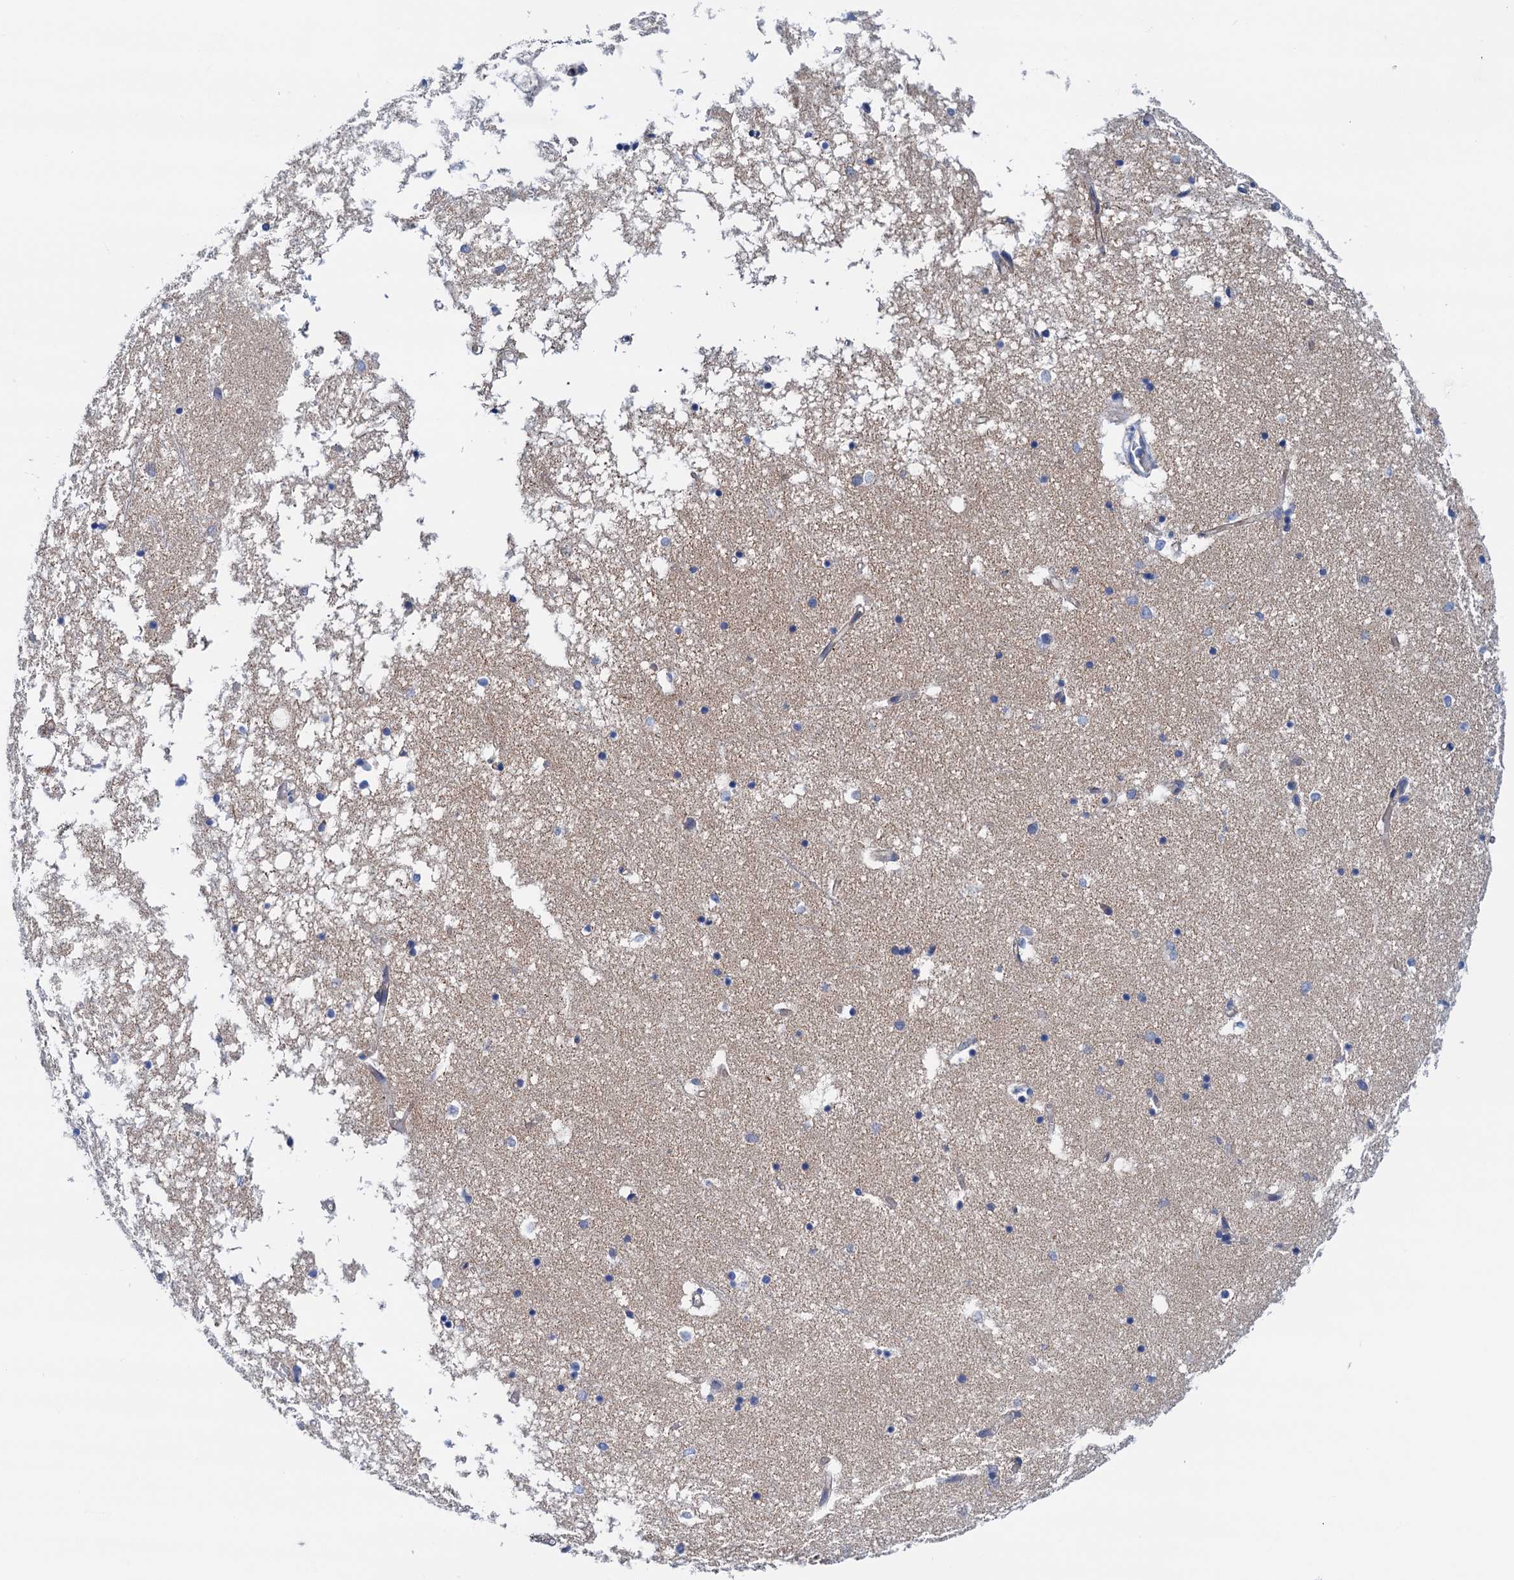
{"staining": {"intensity": "negative", "quantity": "none", "location": "none"}, "tissue": "hippocampus", "cell_type": "Glial cells", "image_type": "normal", "snomed": [{"axis": "morphology", "description": "Normal tissue, NOS"}, {"axis": "topography", "description": "Hippocampus"}], "caption": "An IHC image of benign hippocampus is shown. There is no staining in glial cells of hippocampus. (DAB (3,3'-diaminobenzidine) immunohistochemistry, high magnification).", "gene": "RASSF9", "patient": {"sex": "male", "age": 70}}